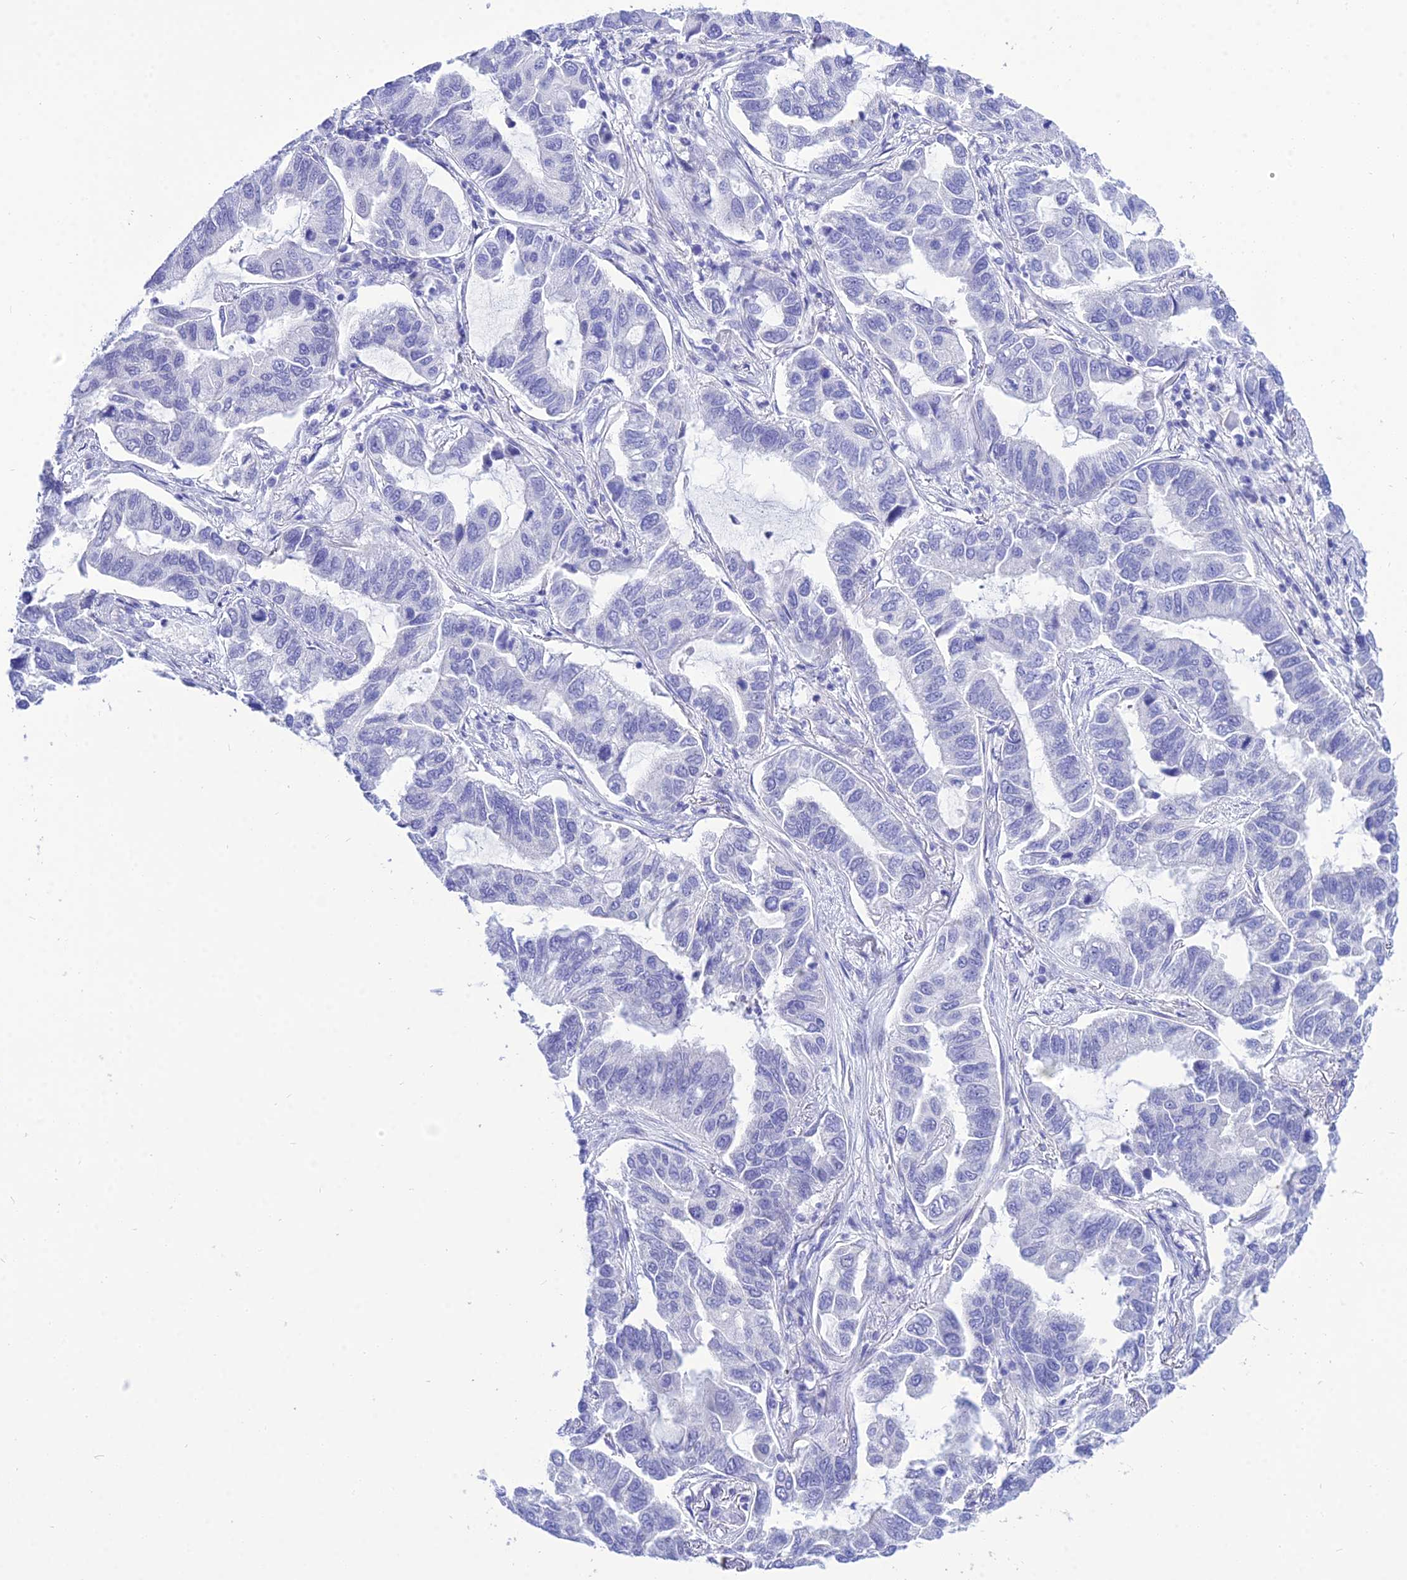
{"staining": {"intensity": "negative", "quantity": "none", "location": "none"}, "tissue": "lung cancer", "cell_type": "Tumor cells", "image_type": "cancer", "snomed": [{"axis": "morphology", "description": "Adenocarcinoma, NOS"}, {"axis": "topography", "description": "Lung"}], "caption": "There is no significant staining in tumor cells of lung cancer (adenocarcinoma). (DAB (3,3'-diaminobenzidine) immunohistochemistry (IHC) visualized using brightfield microscopy, high magnification).", "gene": "DEFB107A", "patient": {"sex": "male", "age": 64}}